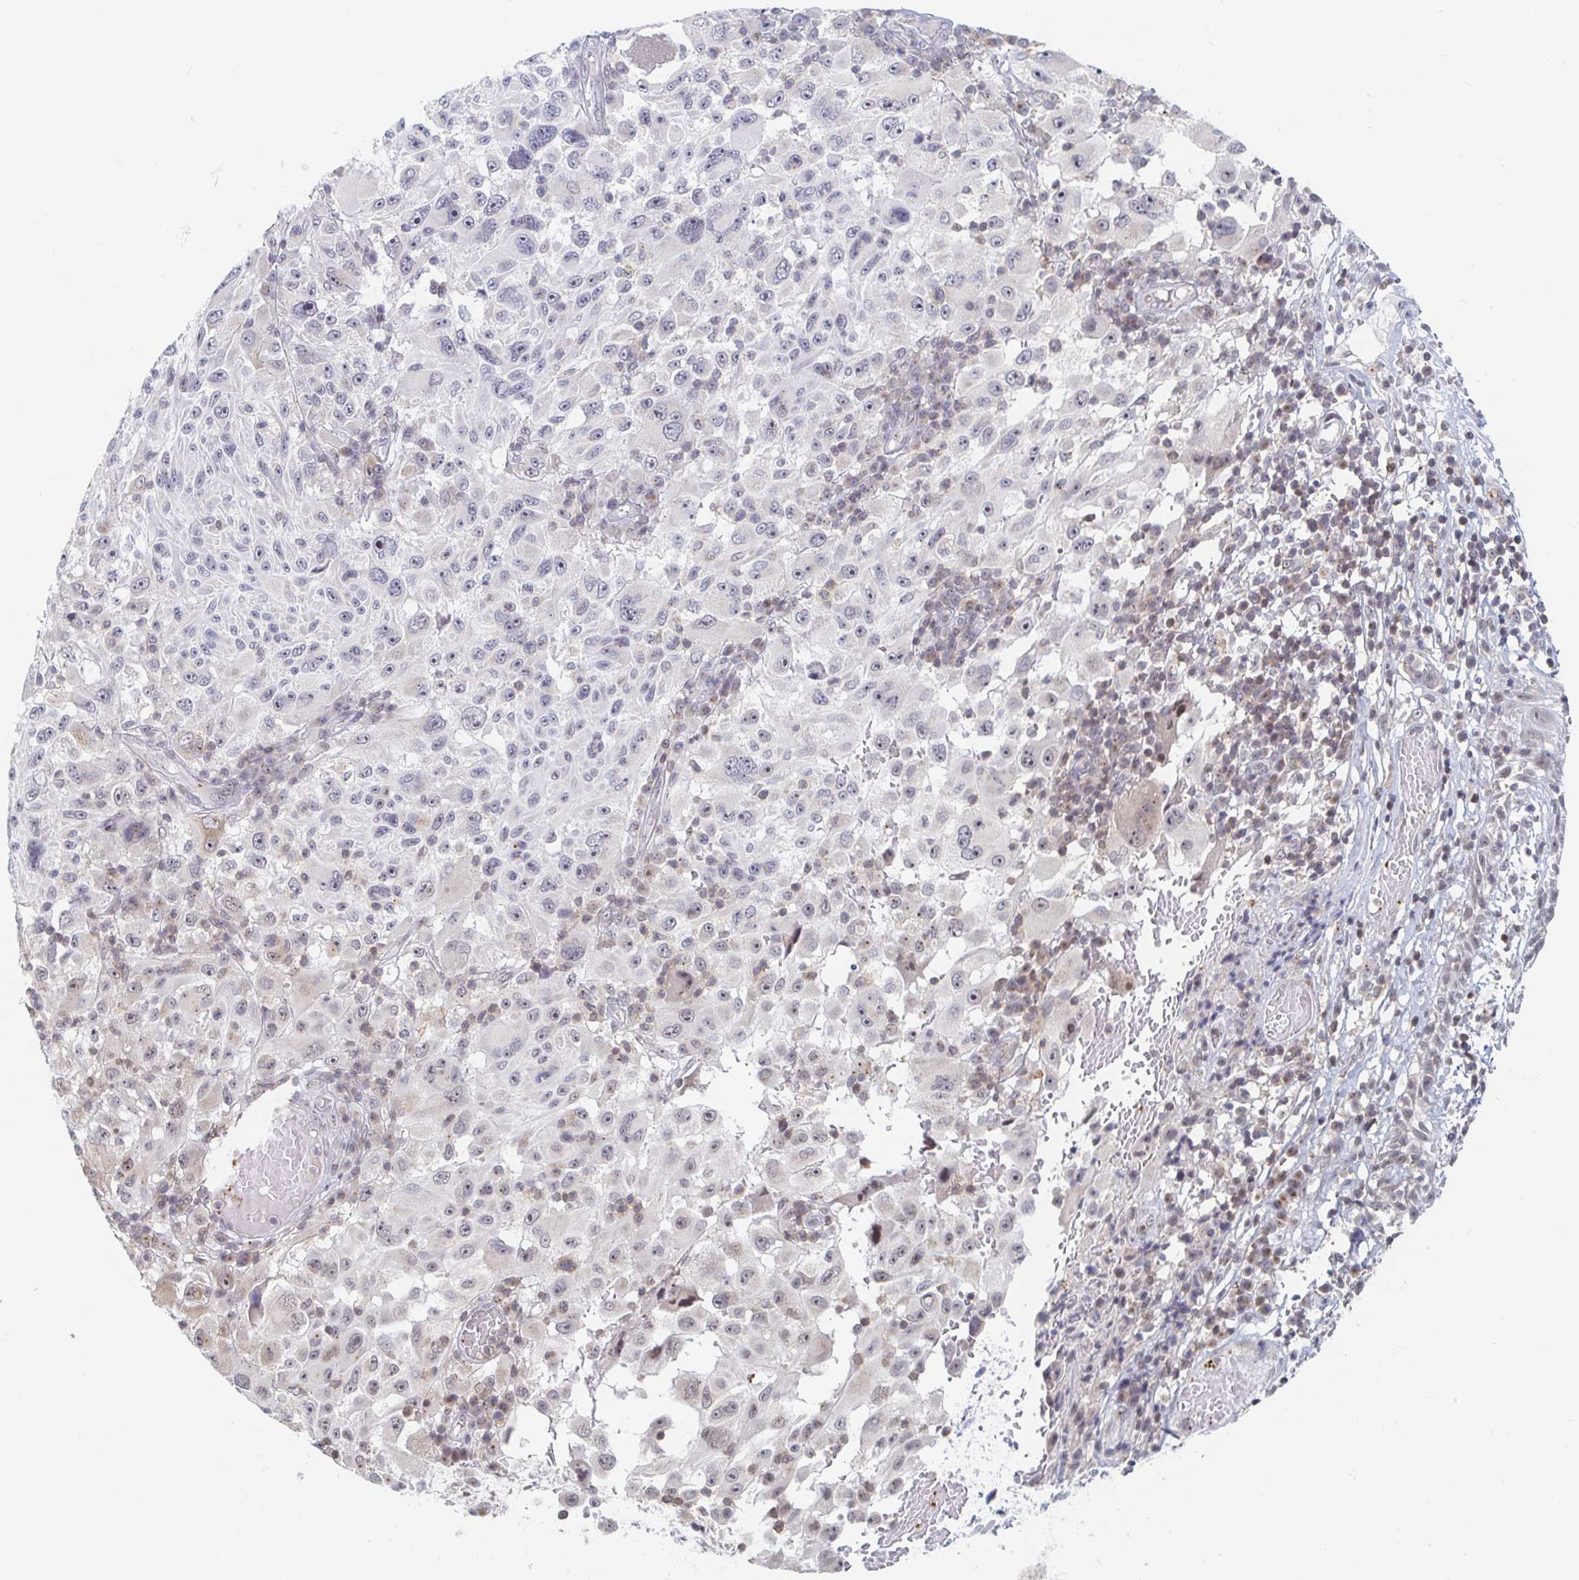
{"staining": {"intensity": "weak", "quantity": "<25%", "location": "nuclear"}, "tissue": "melanoma", "cell_type": "Tumor cells", "image_type": "cancer", "snomed": [{"axis": "morphology", "description": "Malignant melanoma, NOS"}, {"axis": "topography", "description": "Skin"}], "caption": "Human malignant melanoma stained for a protein using immunohistochemistry exhibits no staining in tumor cells.", "gene": "CHD2", "patient": {"sex": "female", "age": 71}}